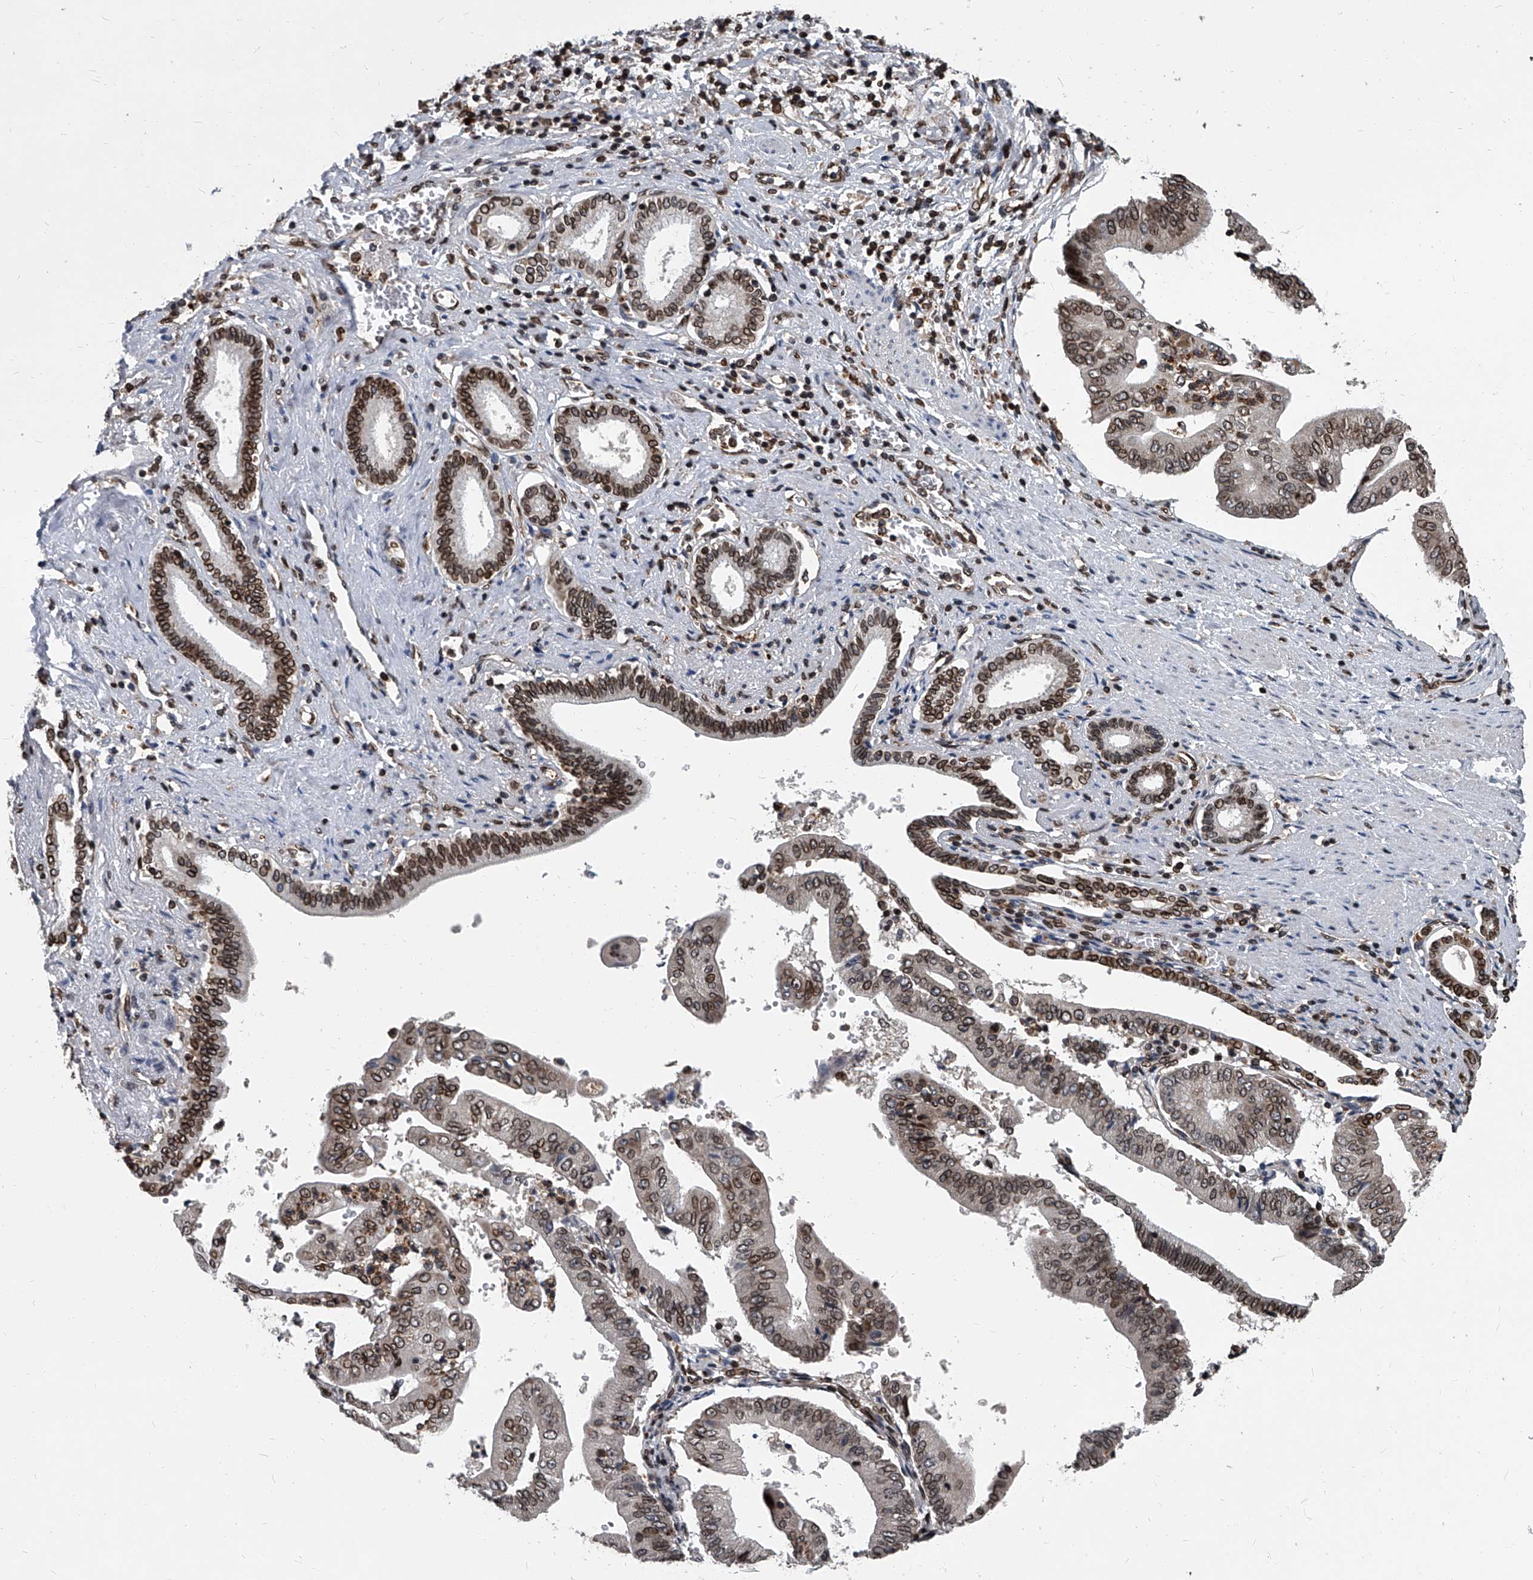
{"staining": {"intensity": "moderate", "quantity": ">75%", "location": "cytoplasmic/membranous,nuclear"}, "tissue": "pancreatic cancer", "cell_type": "Tumor cells", "image_type": "cancer", "snomed": [{"axis": "morphology", "description": "Adenocarcinoma, NOS"}, {"axis": "topography", "description": "Pancreas"}], "caption": "High-power microscopy captured an immunohistochemistry image of pancreatic cancer, revealing moderate cytoplasmic/membranous and nuclear staining in about >75% of tumor cells.", "gene": "PHF20", "patient": {"sex": "female", "age": 77}}